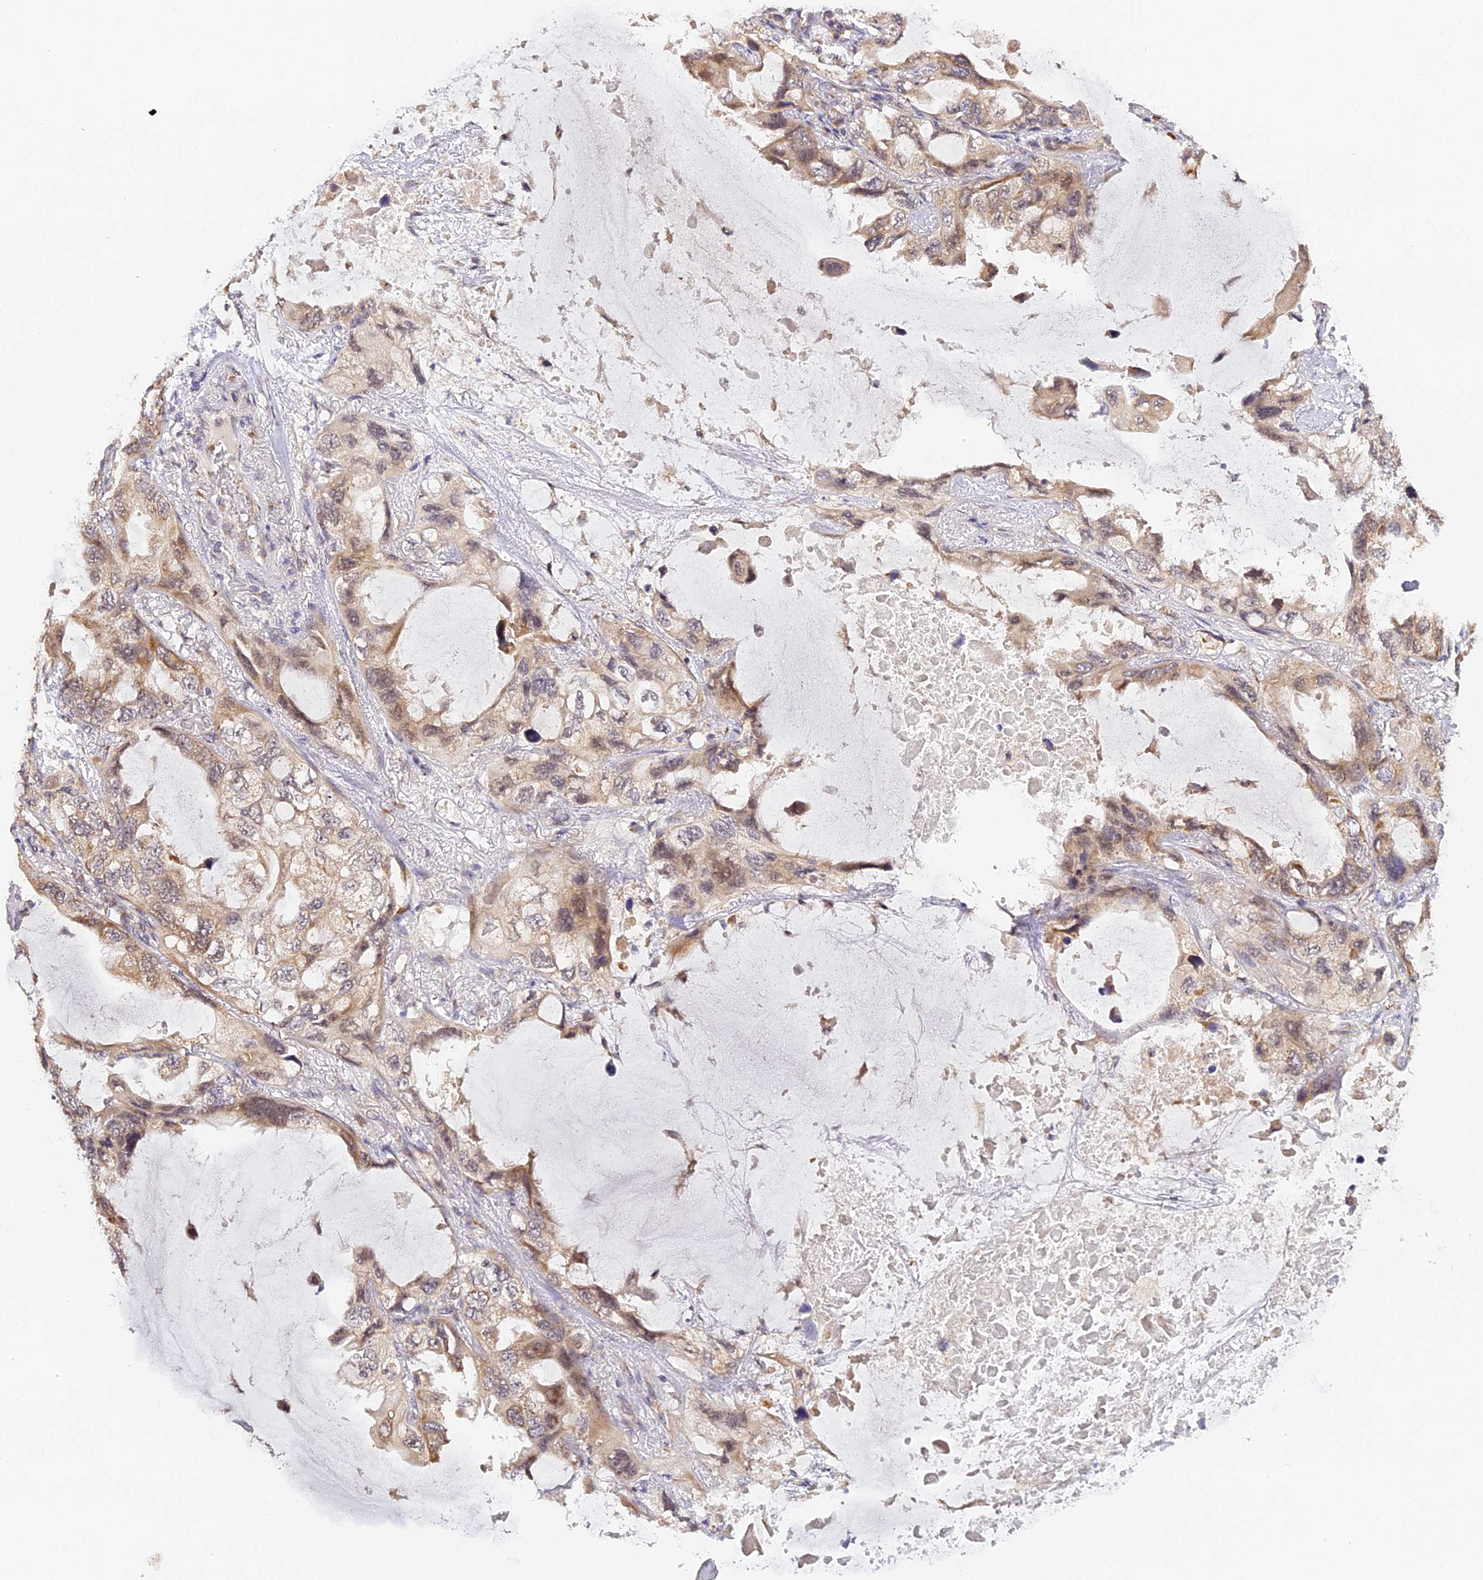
{"staining": {"intensity": "weak", "quantity": ">75%", "location": "cytoplasmic/membranous"}, "tissue": "lung cancer", "cell_type": "Tumor cells", "image_type": "cancer", "snomed": [{"axis": "morphology", "description": "Squamous cell carcinoma, NOS"}, {"axis": "topography", "description": "Lung"}], "caption": "There is low levels of weak cytoplasmic/membranous expression in tumor cells of lung cancer, as demonstrated by immunohistochemical staining (brown color).", "gene": "IMPACT", "patient": {"sex": "female", "age": 73}}